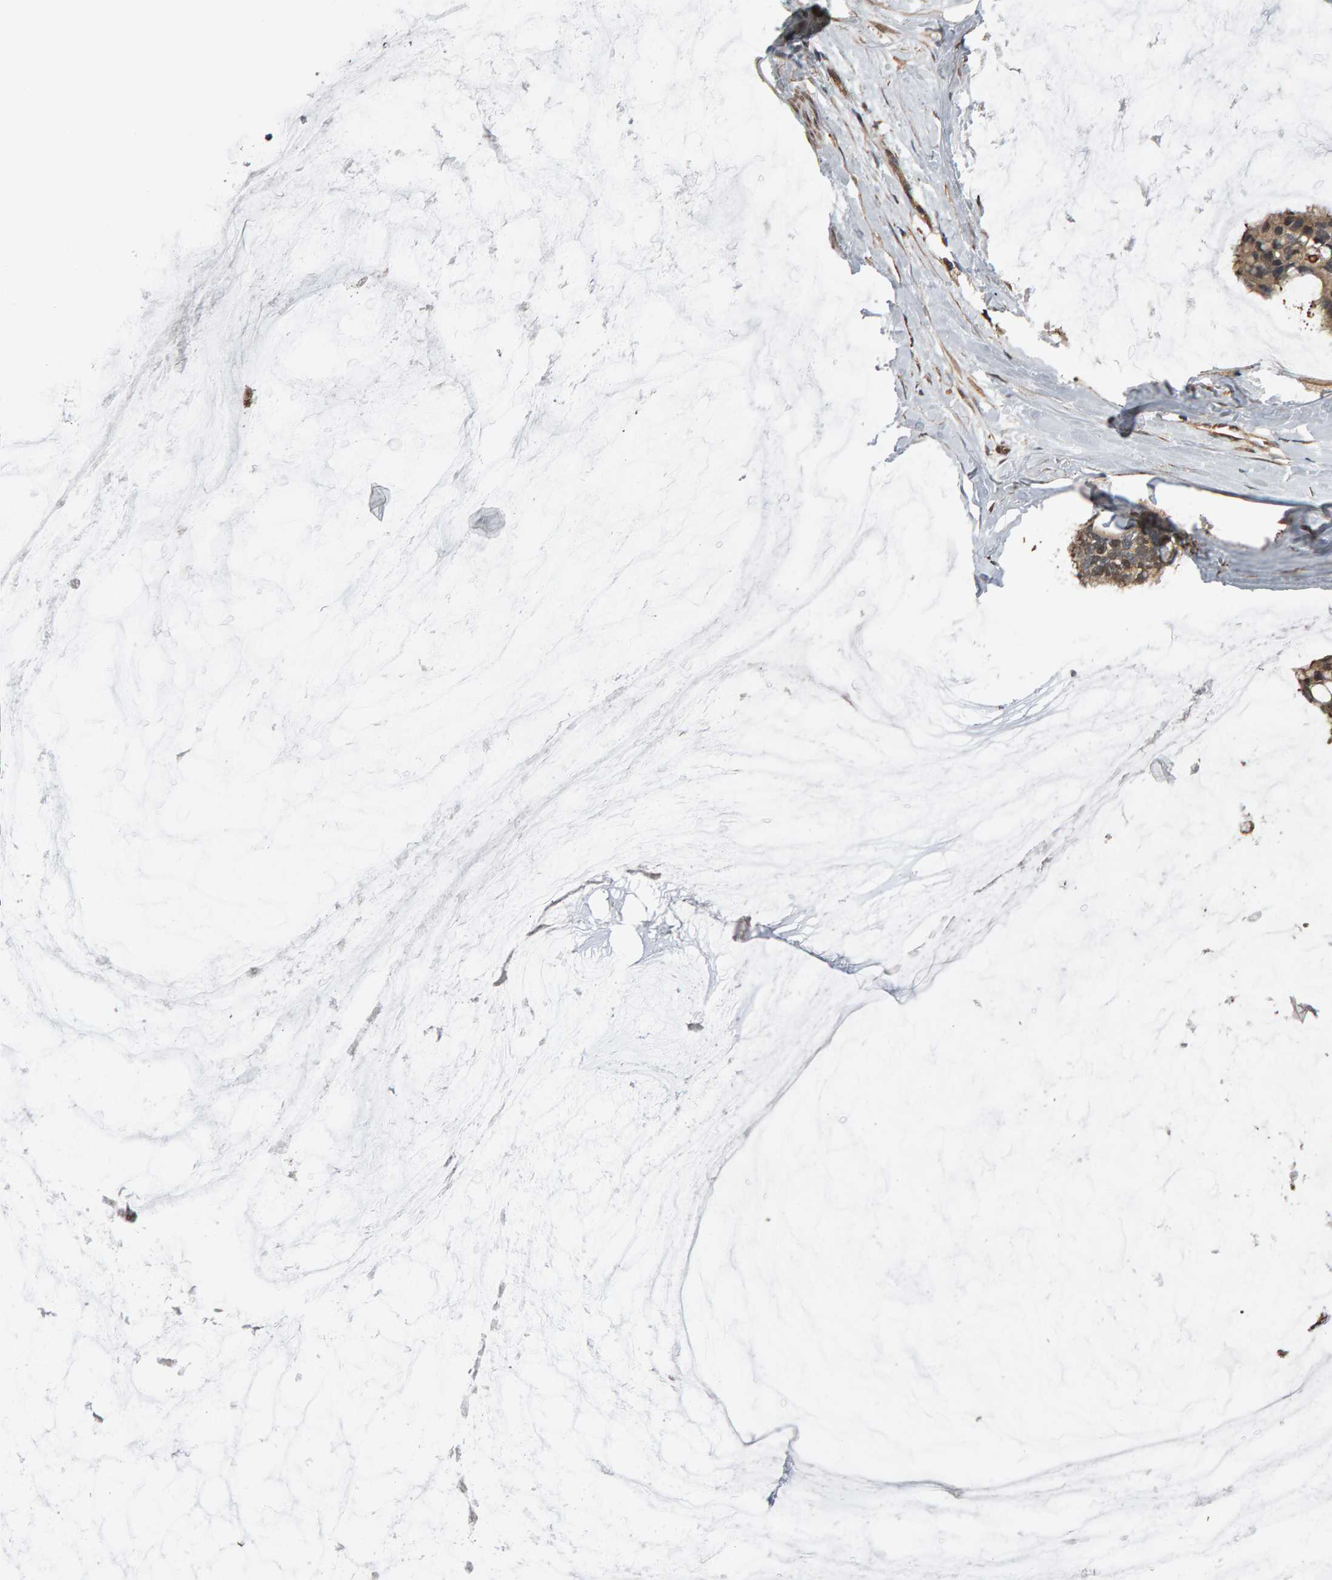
{"staining": {"intensity": "moderate", "quantity": ">75%", "location": "cytoplasmic/membranous"}, "tissue": "ovarian cancer", "cell_type": "Tumor cells", "image_type": "cancer", "snomed": [{"axis": "morphology", "description": "Cystadenocarcinoma, mucinous, NOS"}, {"axis": "topography", "description": "Ovary"}], "caption": "IHC histopathology image of neoplastic tissue: human ovarian cancer (mucinous cystadenocarcinoma) stained using IHC demonstrates medium levels of moderate protein expression localized specifically in the cytoplasmic/membranous of tumor cells, appearing as a cytoplasmic/membranous brown color.", "gene": "COASY", "patient": {"sex": "female", "age": 39}}